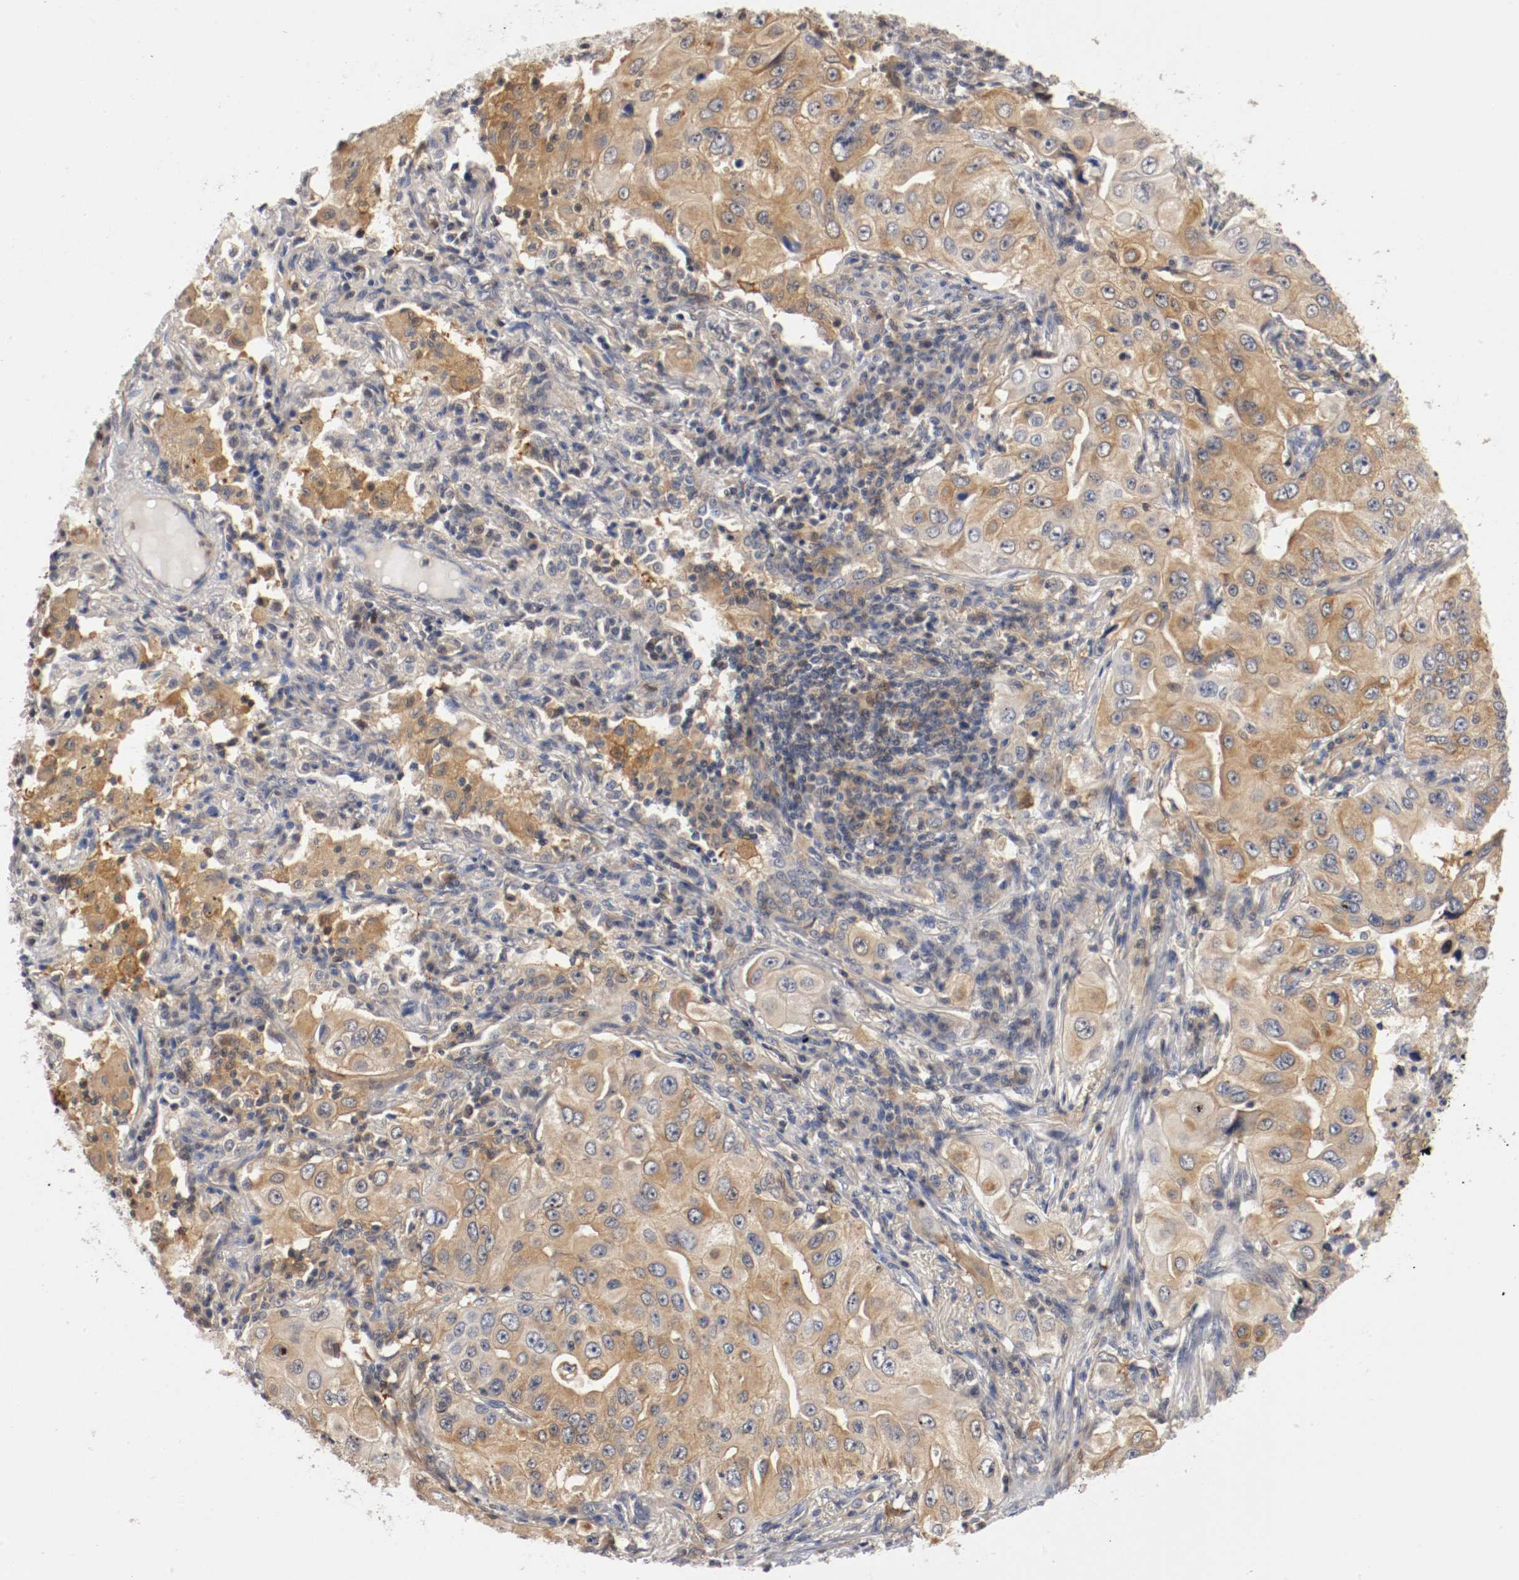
{"staining": {"intensity": "moderate", "quantity": ">75%", "location": "cytoplasmic/membranous"}, "tissue": "lung cancer", "cell_type": "Tumor cells", "image_type": "cancer", "snomed": [{"axis": "morphology", "description": "Adenocarcinoma, NOS"}, {"axis": "topography", "description": "Lung"}], "caption": "Protein staining of lung cancer (adenocarcinoma) tissue shows moderate cytoplasmic/membranous staining in about >75% of tumor cells.", "gene": "RBM23", "patient": {"sex": "male", "age": 84}}